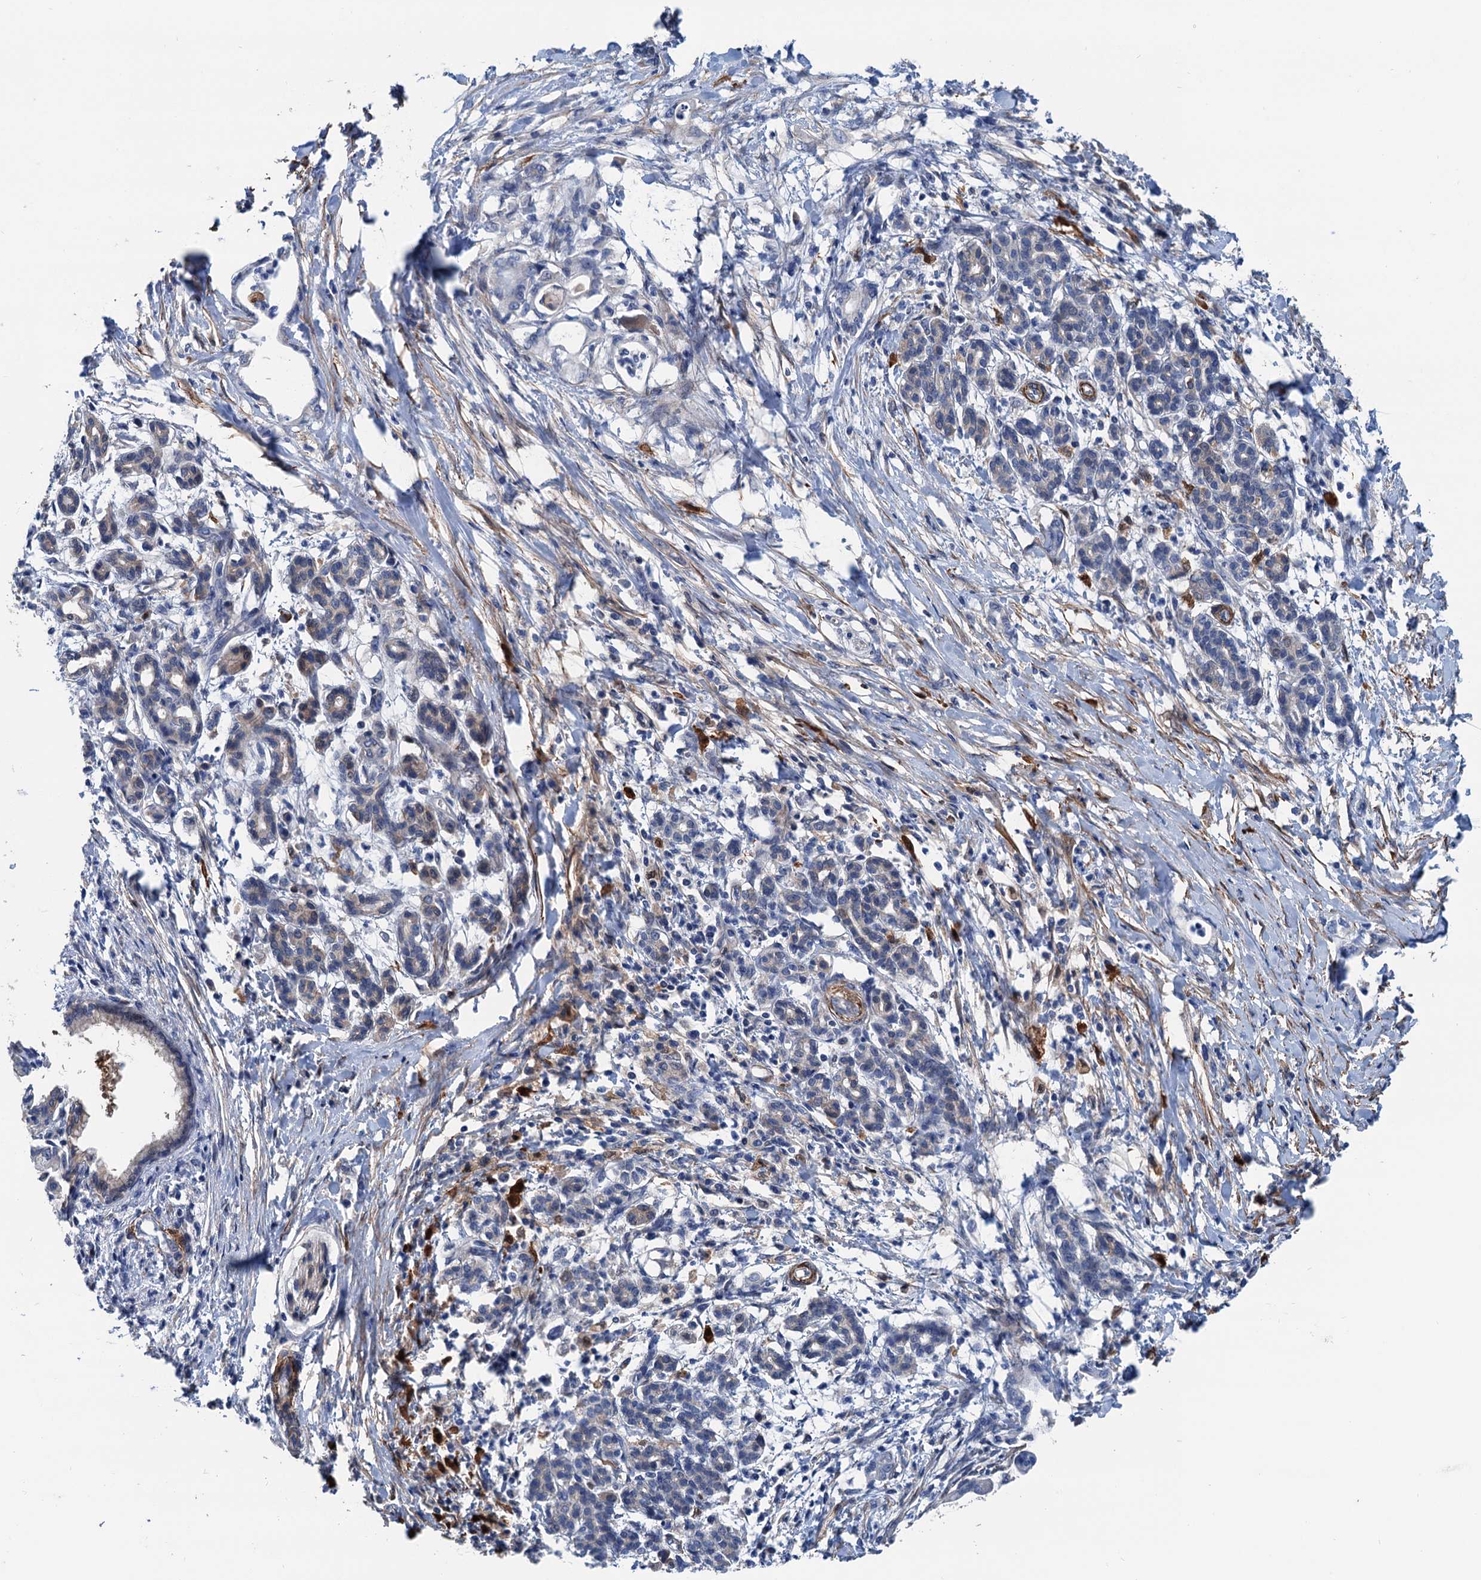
{"staining": {"intensity": "negative", "quantity": "none", "location": "none"}, "tissue": "pancreatic cancer", "cell_type": "Tumor cells", "image_type": "cancer", "snomed": [{"axis": "morphology", "description": "Adenocarcinoma, NOS"}, {"axis": "topography", "description": "Pancreas"}], "caption": "Tumor cells are negative for protein expression in human adenocarcinoma (pancreatic).", "gene": "CSTPP1", "patient": {"sex": "female", "age": 55}}